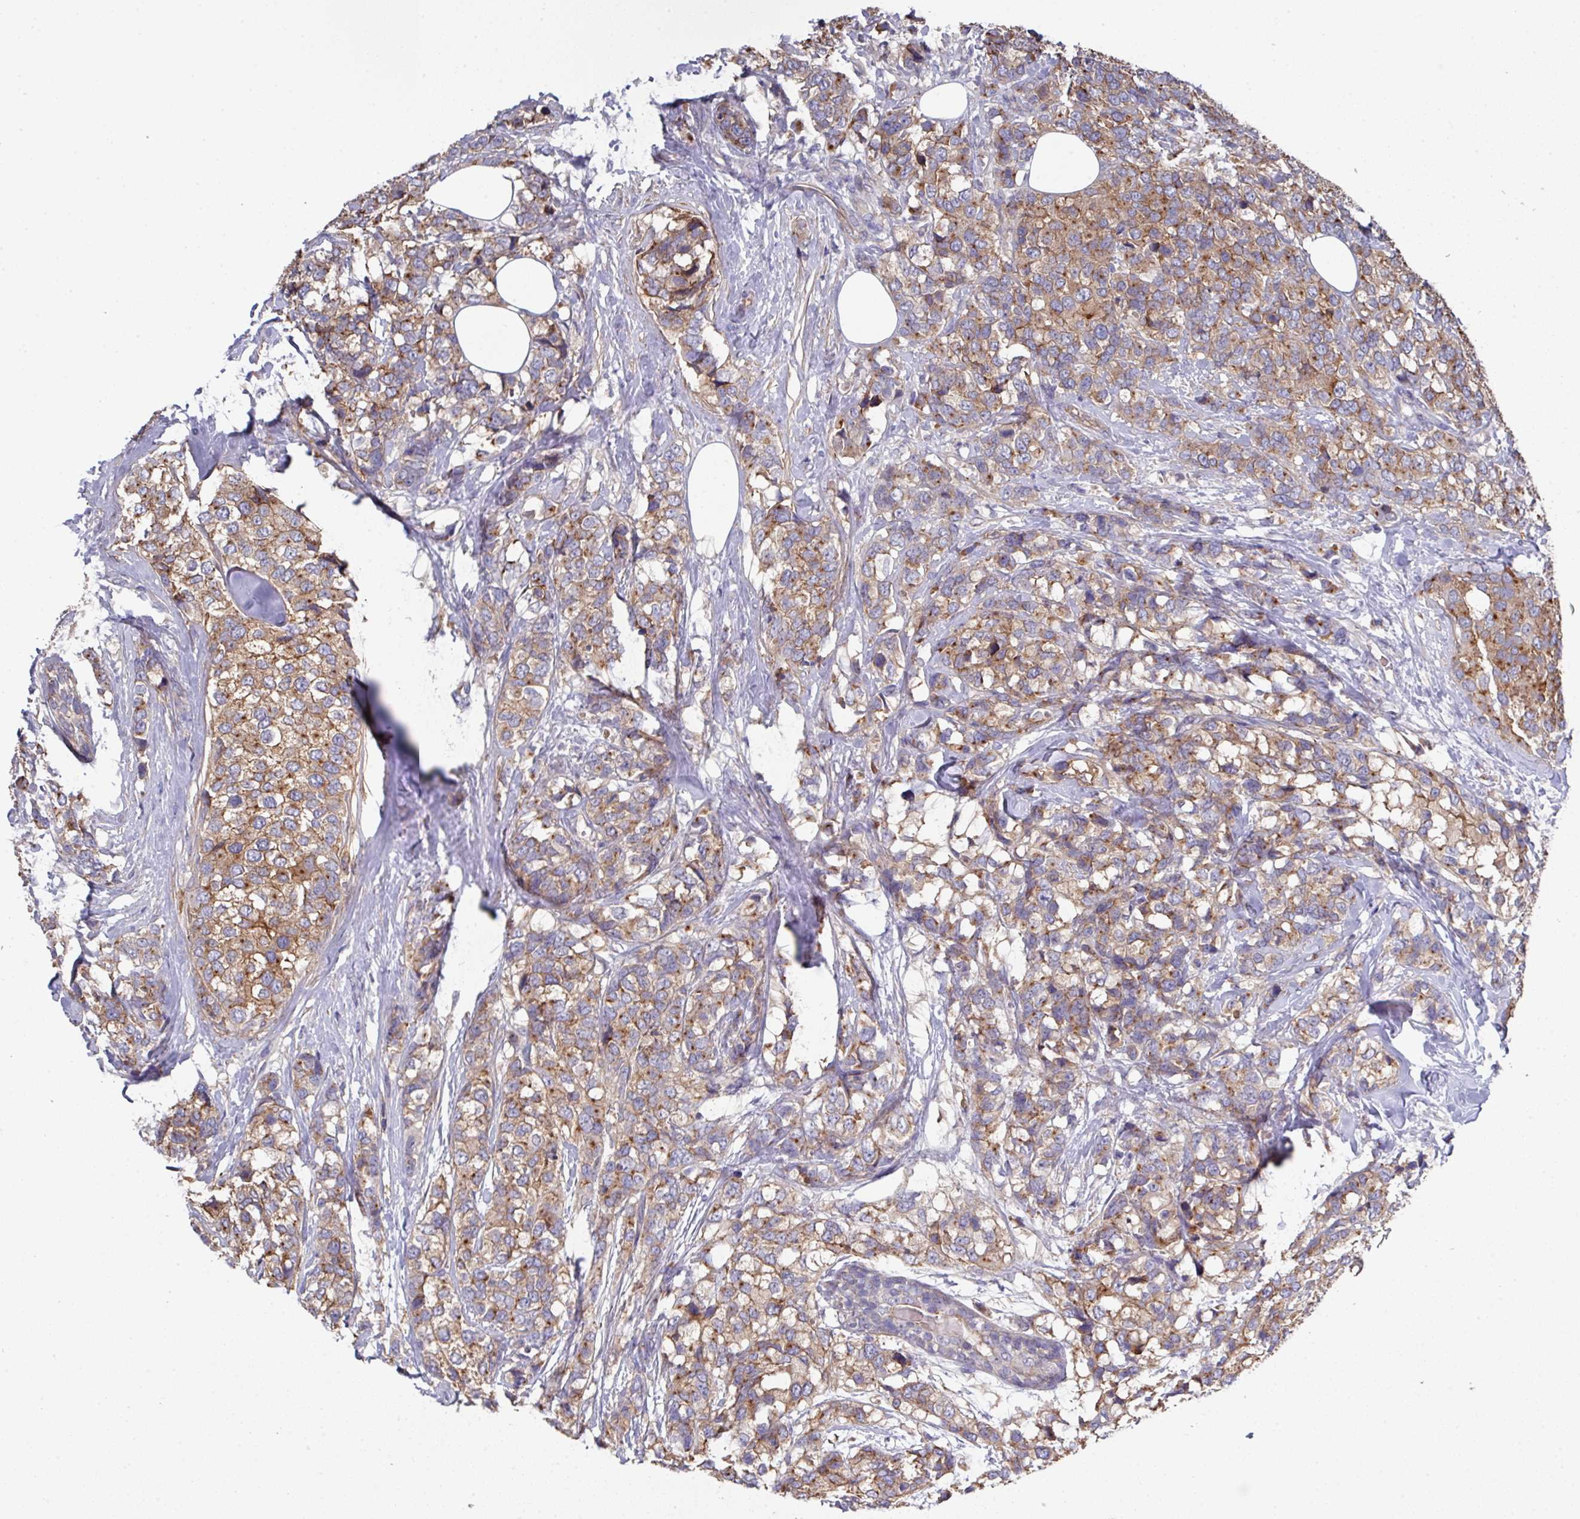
{"staining": {"intensity": "moderate", "quantity": "25%-75%", "location": "cytoplasmic/membranous"}, "tissue": "breast cancer", "cell_type": "Tumor cells", "image_type": "cancer", "snomed": [{"axis": "morphology", "description": "Lobular carcinoma"}, {"axis": "topography", "description": "Breast"}], "caption": "Human breast cancer (lobular carcinoma) stained with a brown dye reveals moderate cytoplasmic/membranous positive positivity in about 25%-75% of tumor cells.", "gene": "PRR5", "patient": {"sex": "female", "age": 59}}